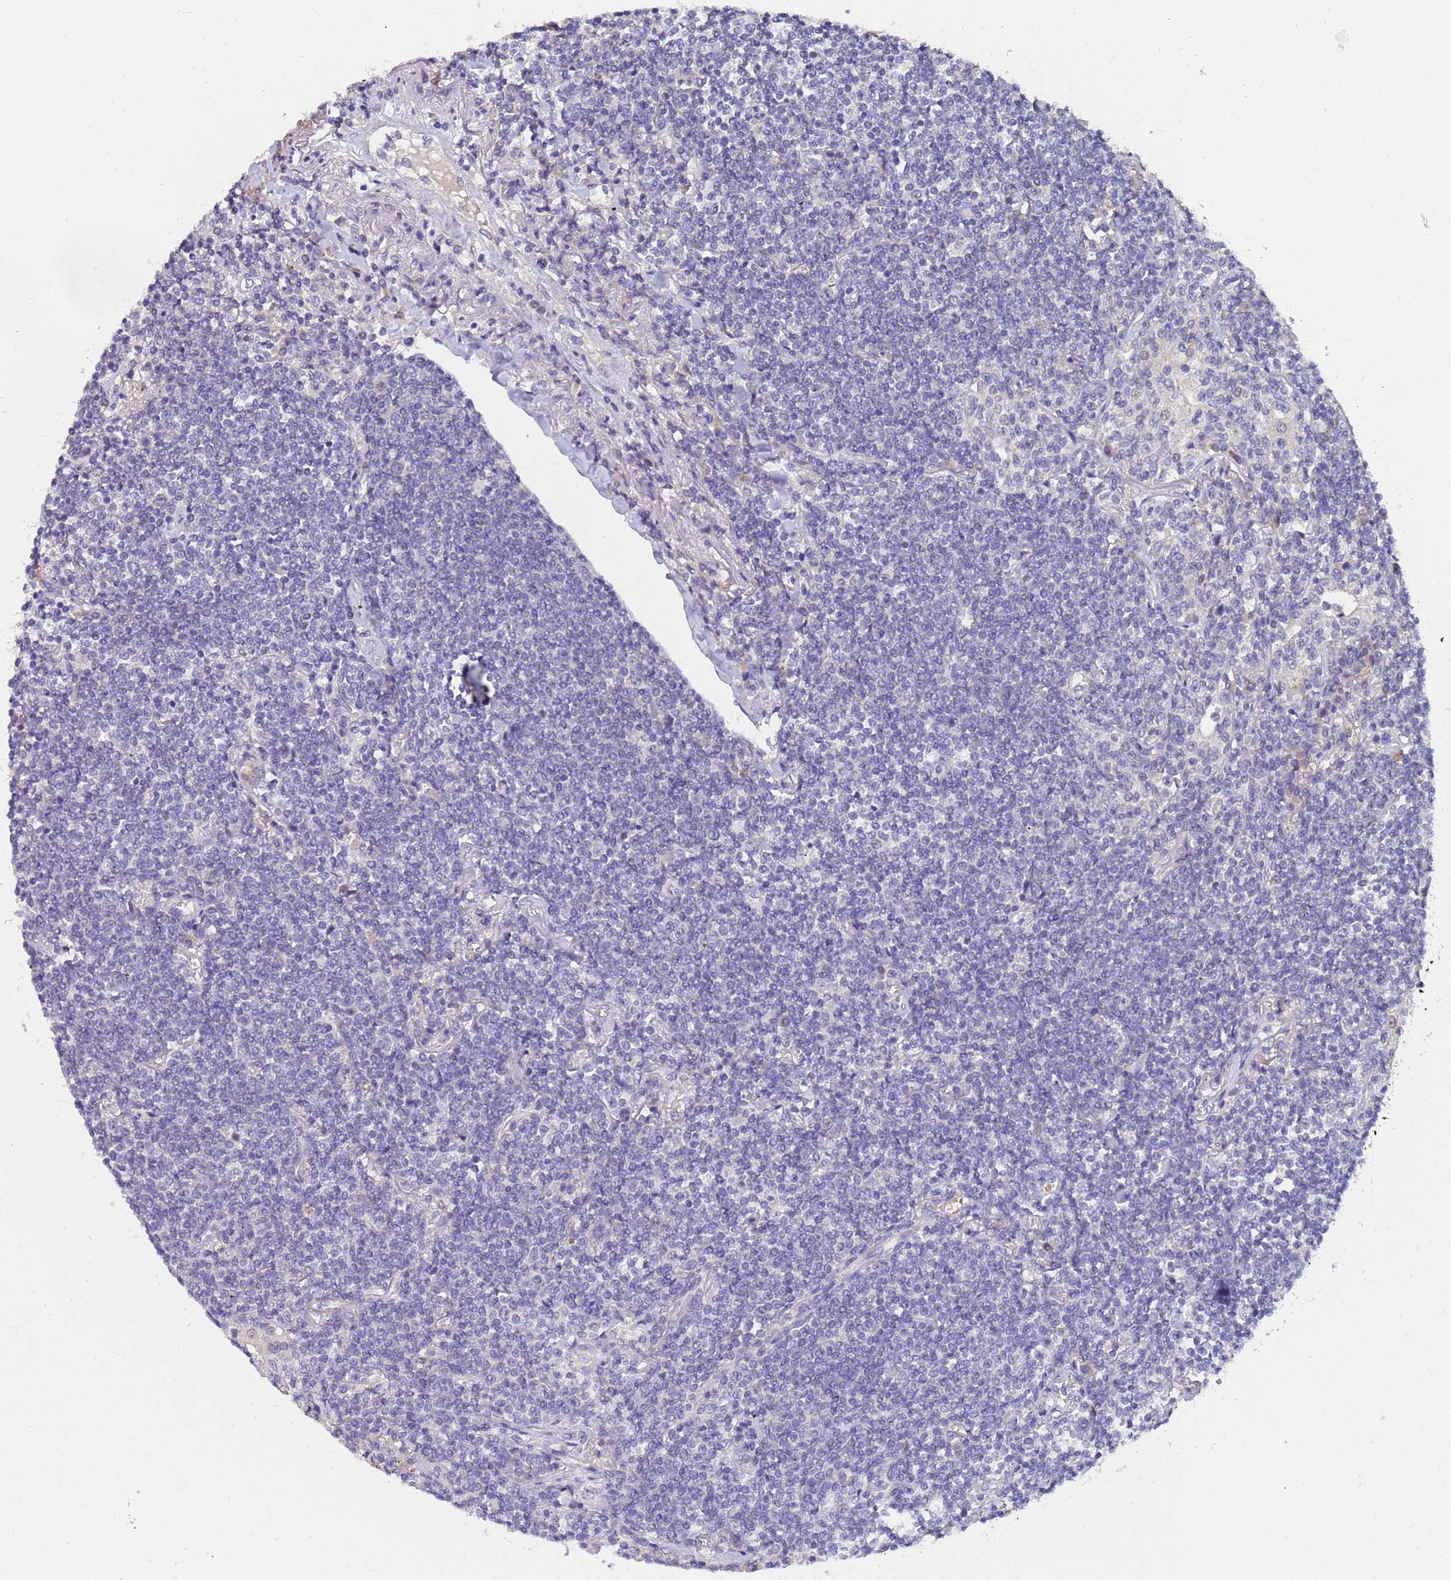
{"staining": {"intensity": "negative", "quantity": "none", "location": "none"}, "tissue": "lymphoma", "cell_type": "Tumor cells", "image_type": "cancer", "snomed": [{"axis": "morphology", "description": "Malignant lymphoma, non-Hodgkin's type, Low grade"}, {"axis": "topography", "description": "Lung"}], "caption": "The histopathology image shows no significant staining in tumor cells of lymphoma.", "gene": "IHO1", "patient": {"sex": "female", "age": 71}}